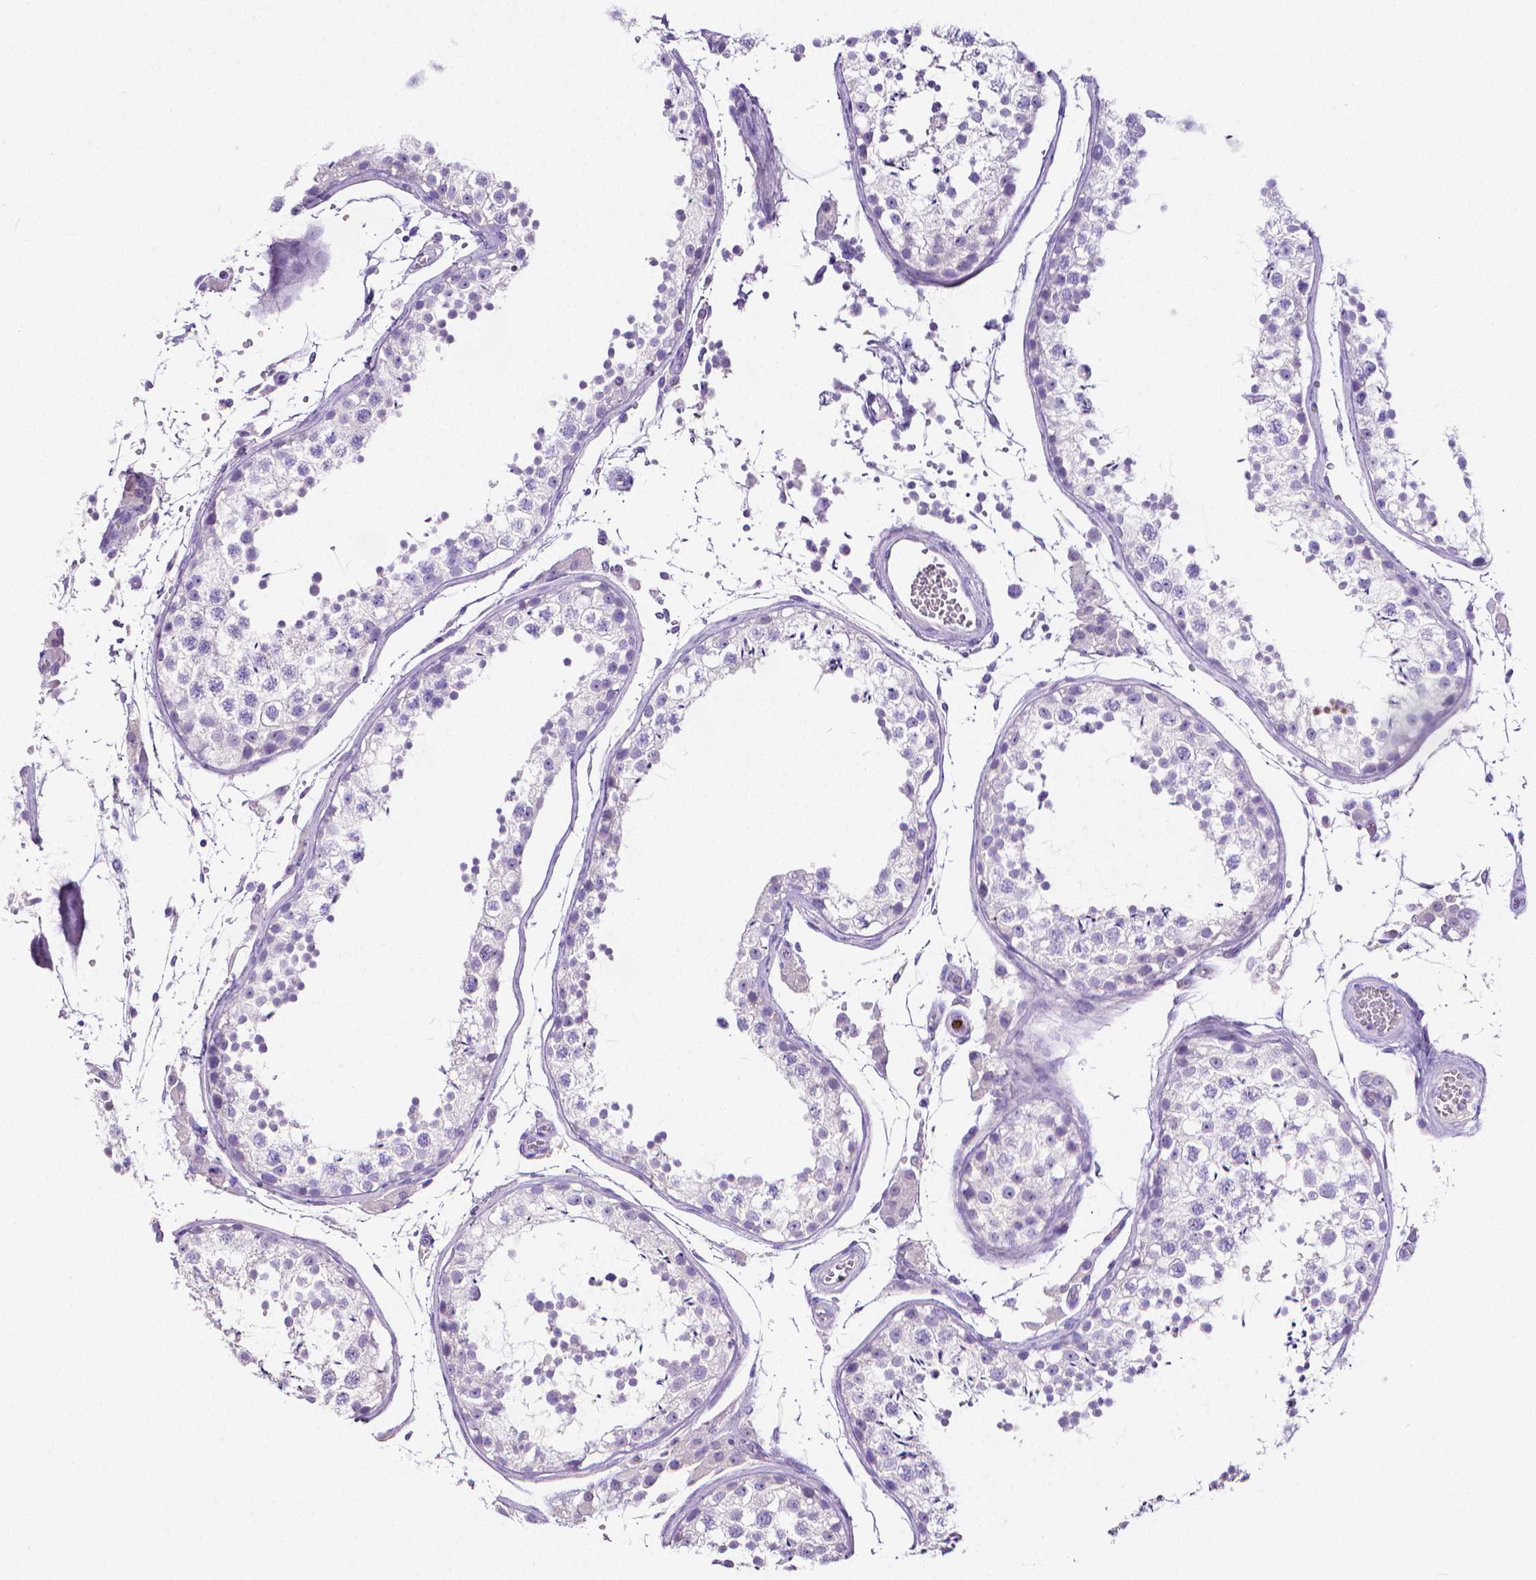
{"staining": {"intensity": "negative", "quantity": "none", "location": "none"}, "tissue": "testis", "cell_type": "Cells in seminiferous ducts", "image_type": "normal", "snomed": [{"axis": "morphology", "description": "Normal tissue, NOS"}, {"axis": "topography", "description": "Testis"}], "caption": "The photomicrograph shows no significant positivity in cells in seminiferous ducts of testis. (DAB (3,3'-diaminobenzidine) immunohistochemistry visualized using brightfield microscopy, high magnification).", "gene": "MMP9", "patient": {"sex": "male", "age": 29}}